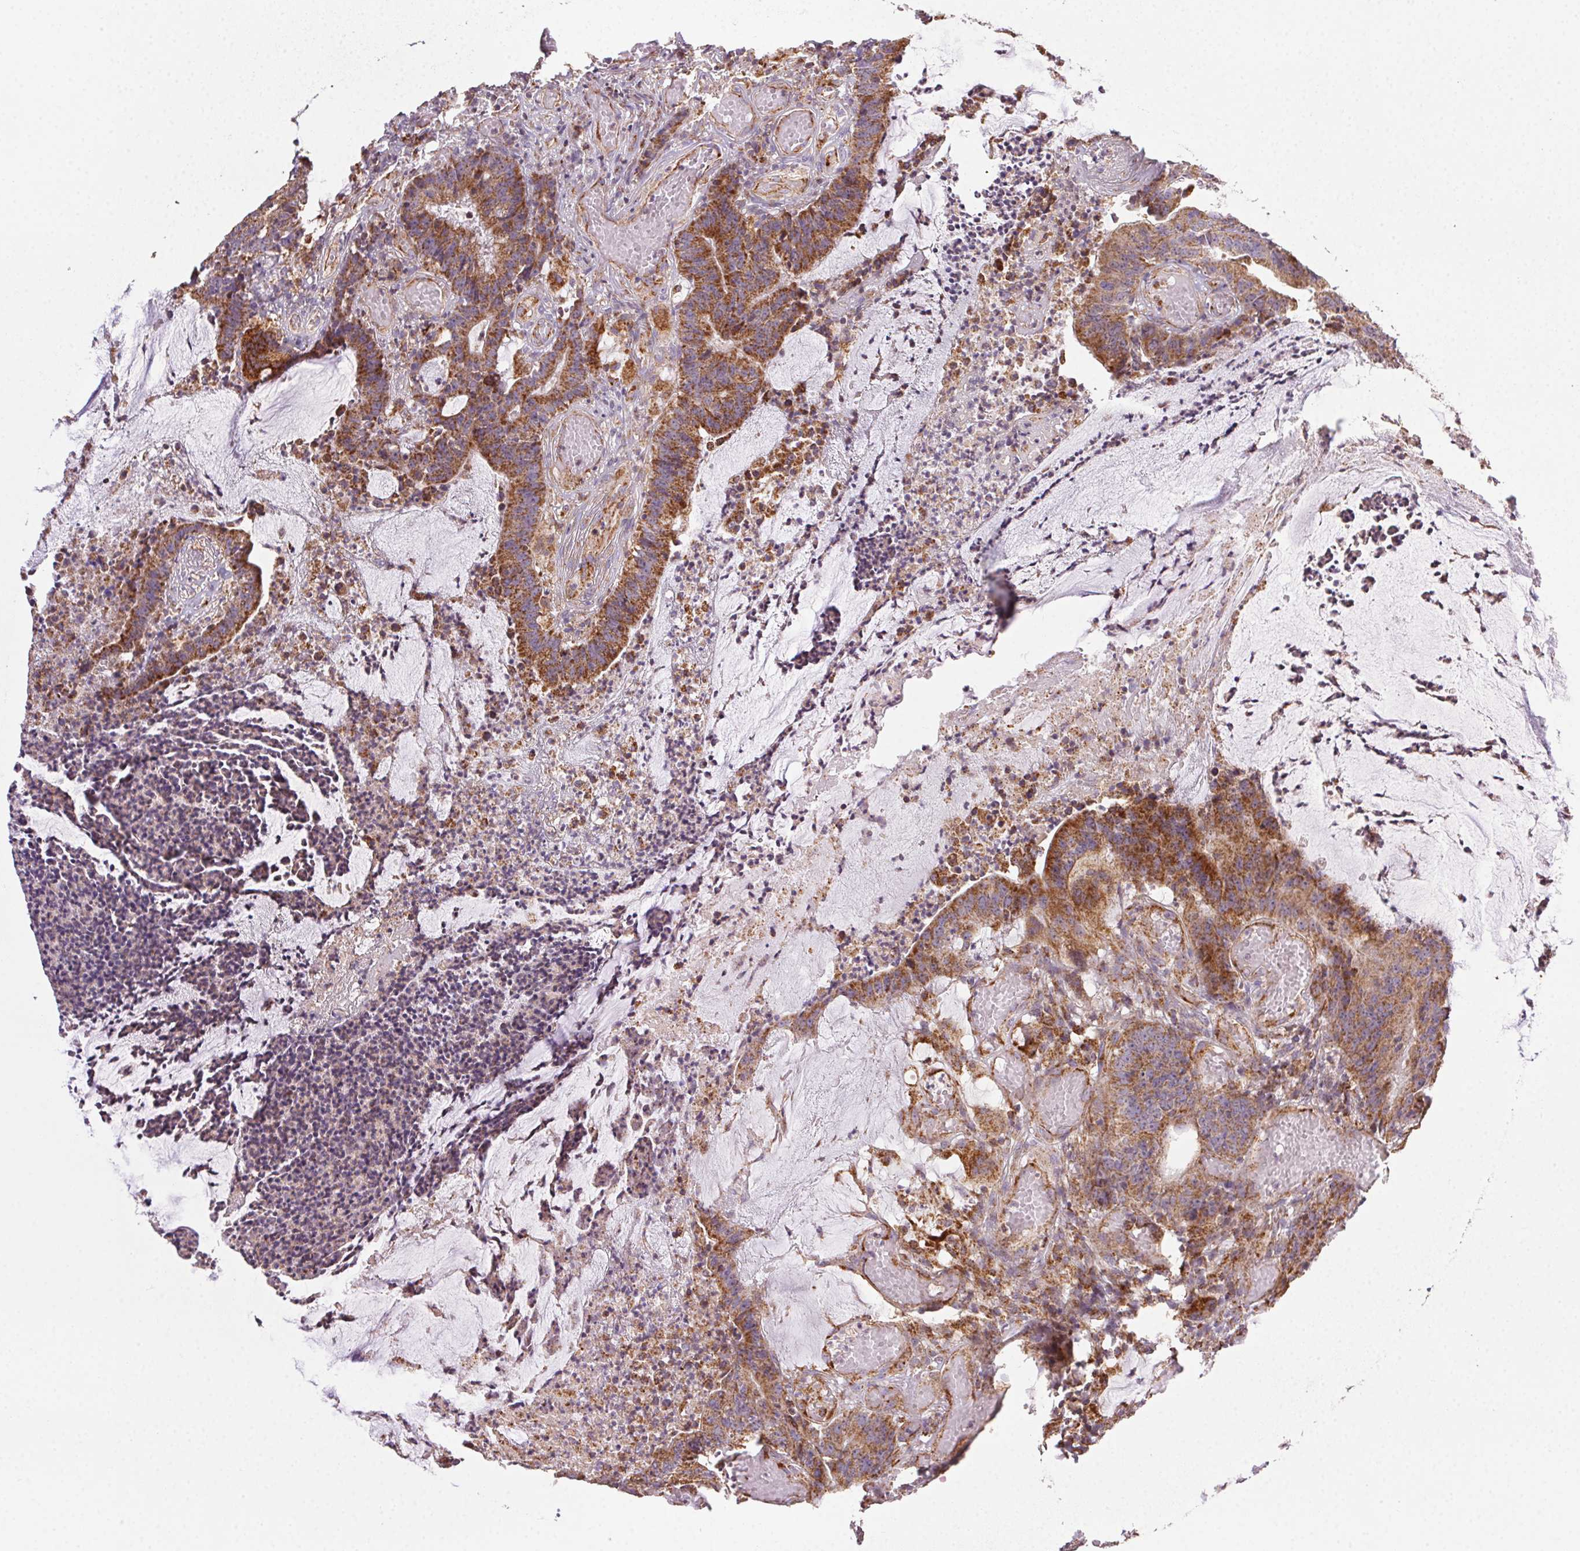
{"staining": {"intensity": "moderate", "quantity": ">75%", "location": "cytoplasmic/membranous"}, "tissue": "colorectal cancer", "cell_type": "Tumor cells", "image_type": "cancer", "snomed": [{"axis": "morphology", "description": "Adenocarcinoma, NOS"}, {"axis": "topography", "description": "Colon"}], "caption": "Tumor cells display medium levels of moderate cytoplasmic/membranous staining in approximately >75% of cells in colorectal cancer. The protein is stained brown, and the nuclei are stained in blue (DAB (3,3'-diaminobenzidine) IHC with brightfield microscopy, high magnification).", "gene": "CLPB", "patient": {"sex": "female", "age": 78}}